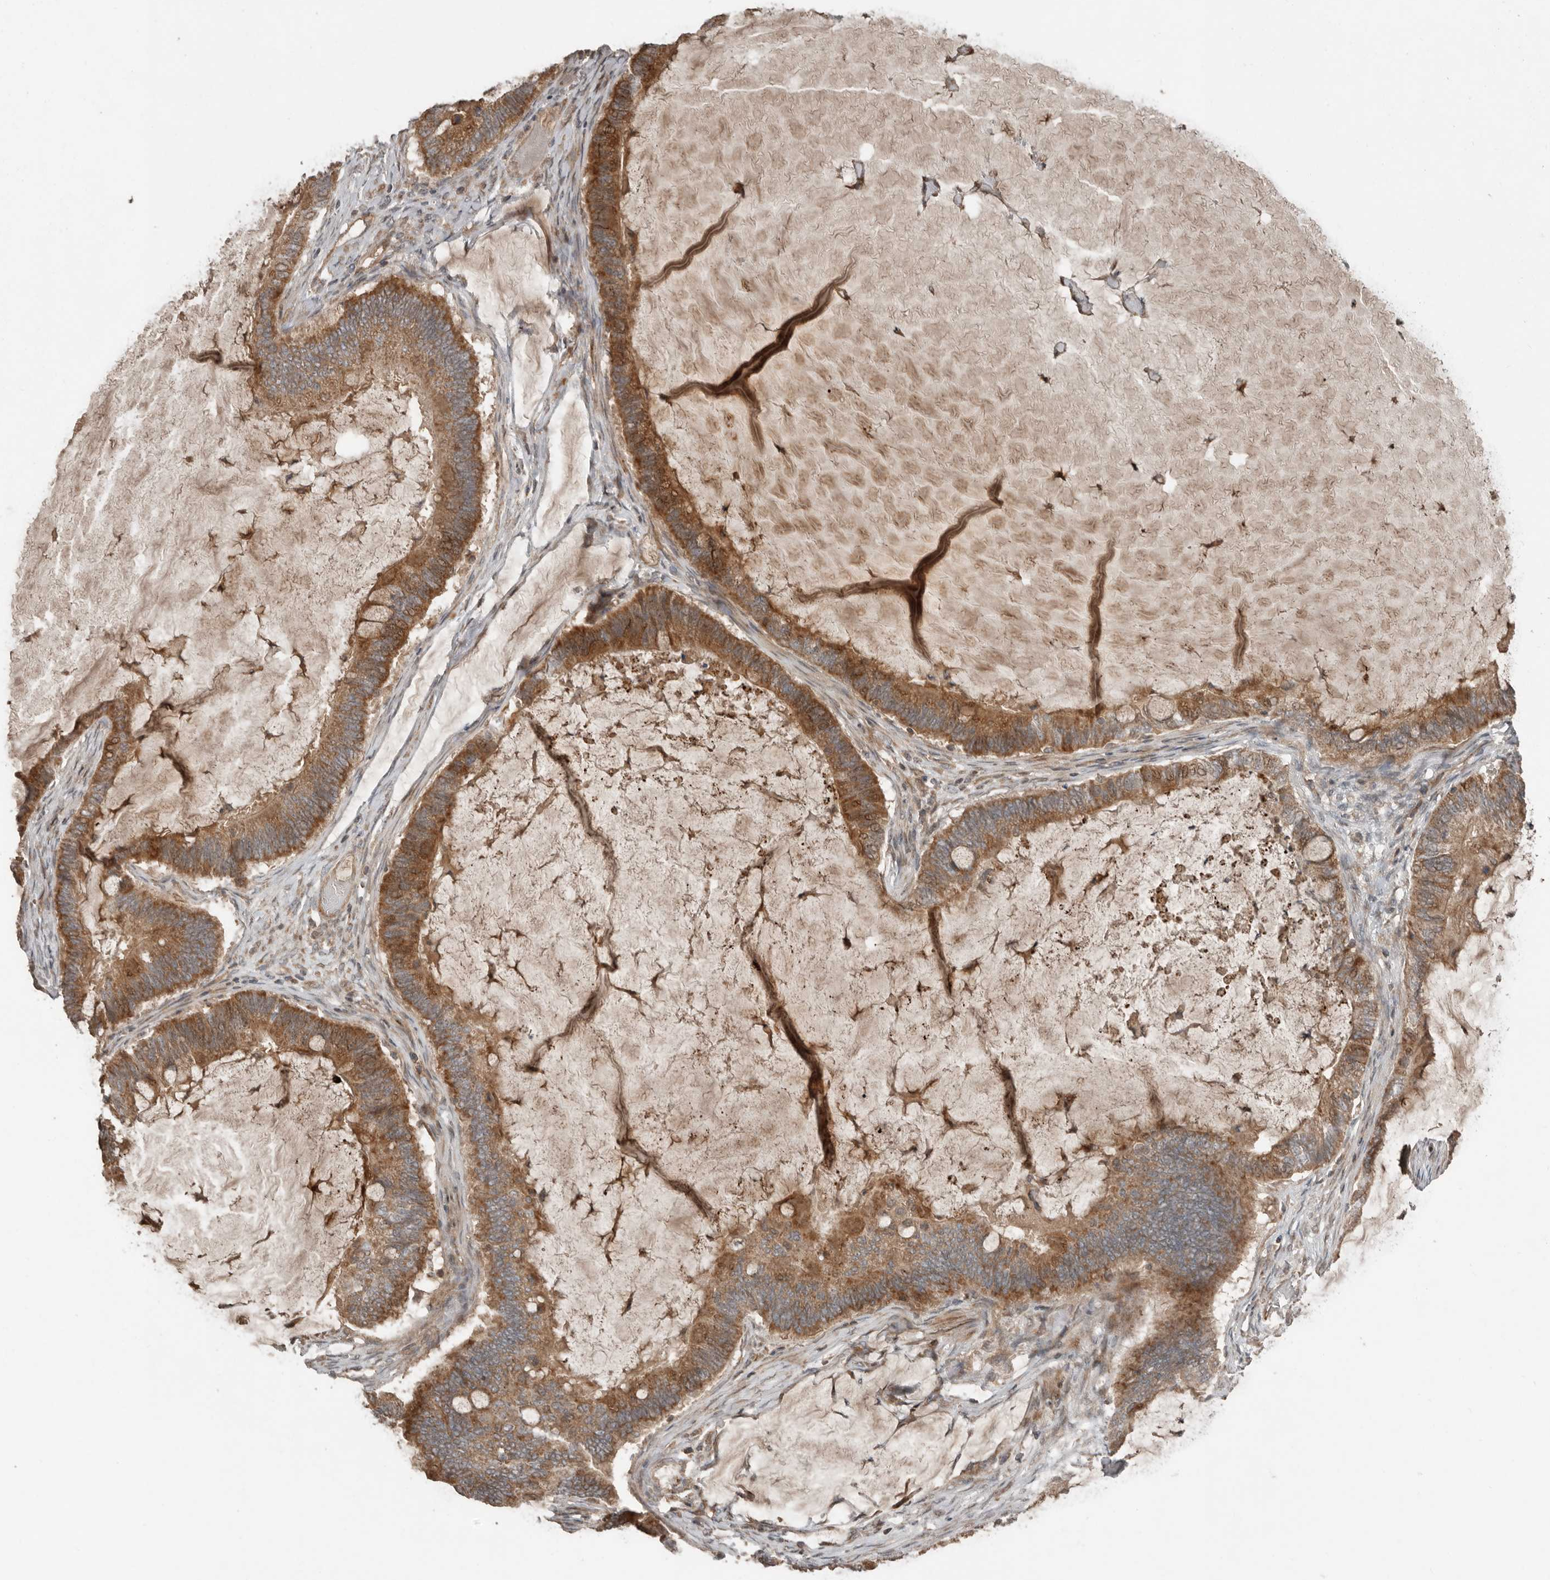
{"staining": {"intensity": "moderate", "quantity": ">75%", "location": "cytoplasmic/membranous"}, "tissue": "ovarian cancer", "cell_type": "Tumor cells", "image_type": "cancer", "snomed": [{"axis": "morphology", "description": "Cystadenocarcinoma, mucinous, NOS"}, {"axis": "topography", "description": "Ovary"}], "caption": "A medium amount of moderate cytoplasmic/membranous positivity is present in about >75% of tumor cells in ovarian cancer (mucinous cystadenocarcinoma) tissue.", "gene": "SLC6A7", "patient": {"sex": "female", "age": 61}}